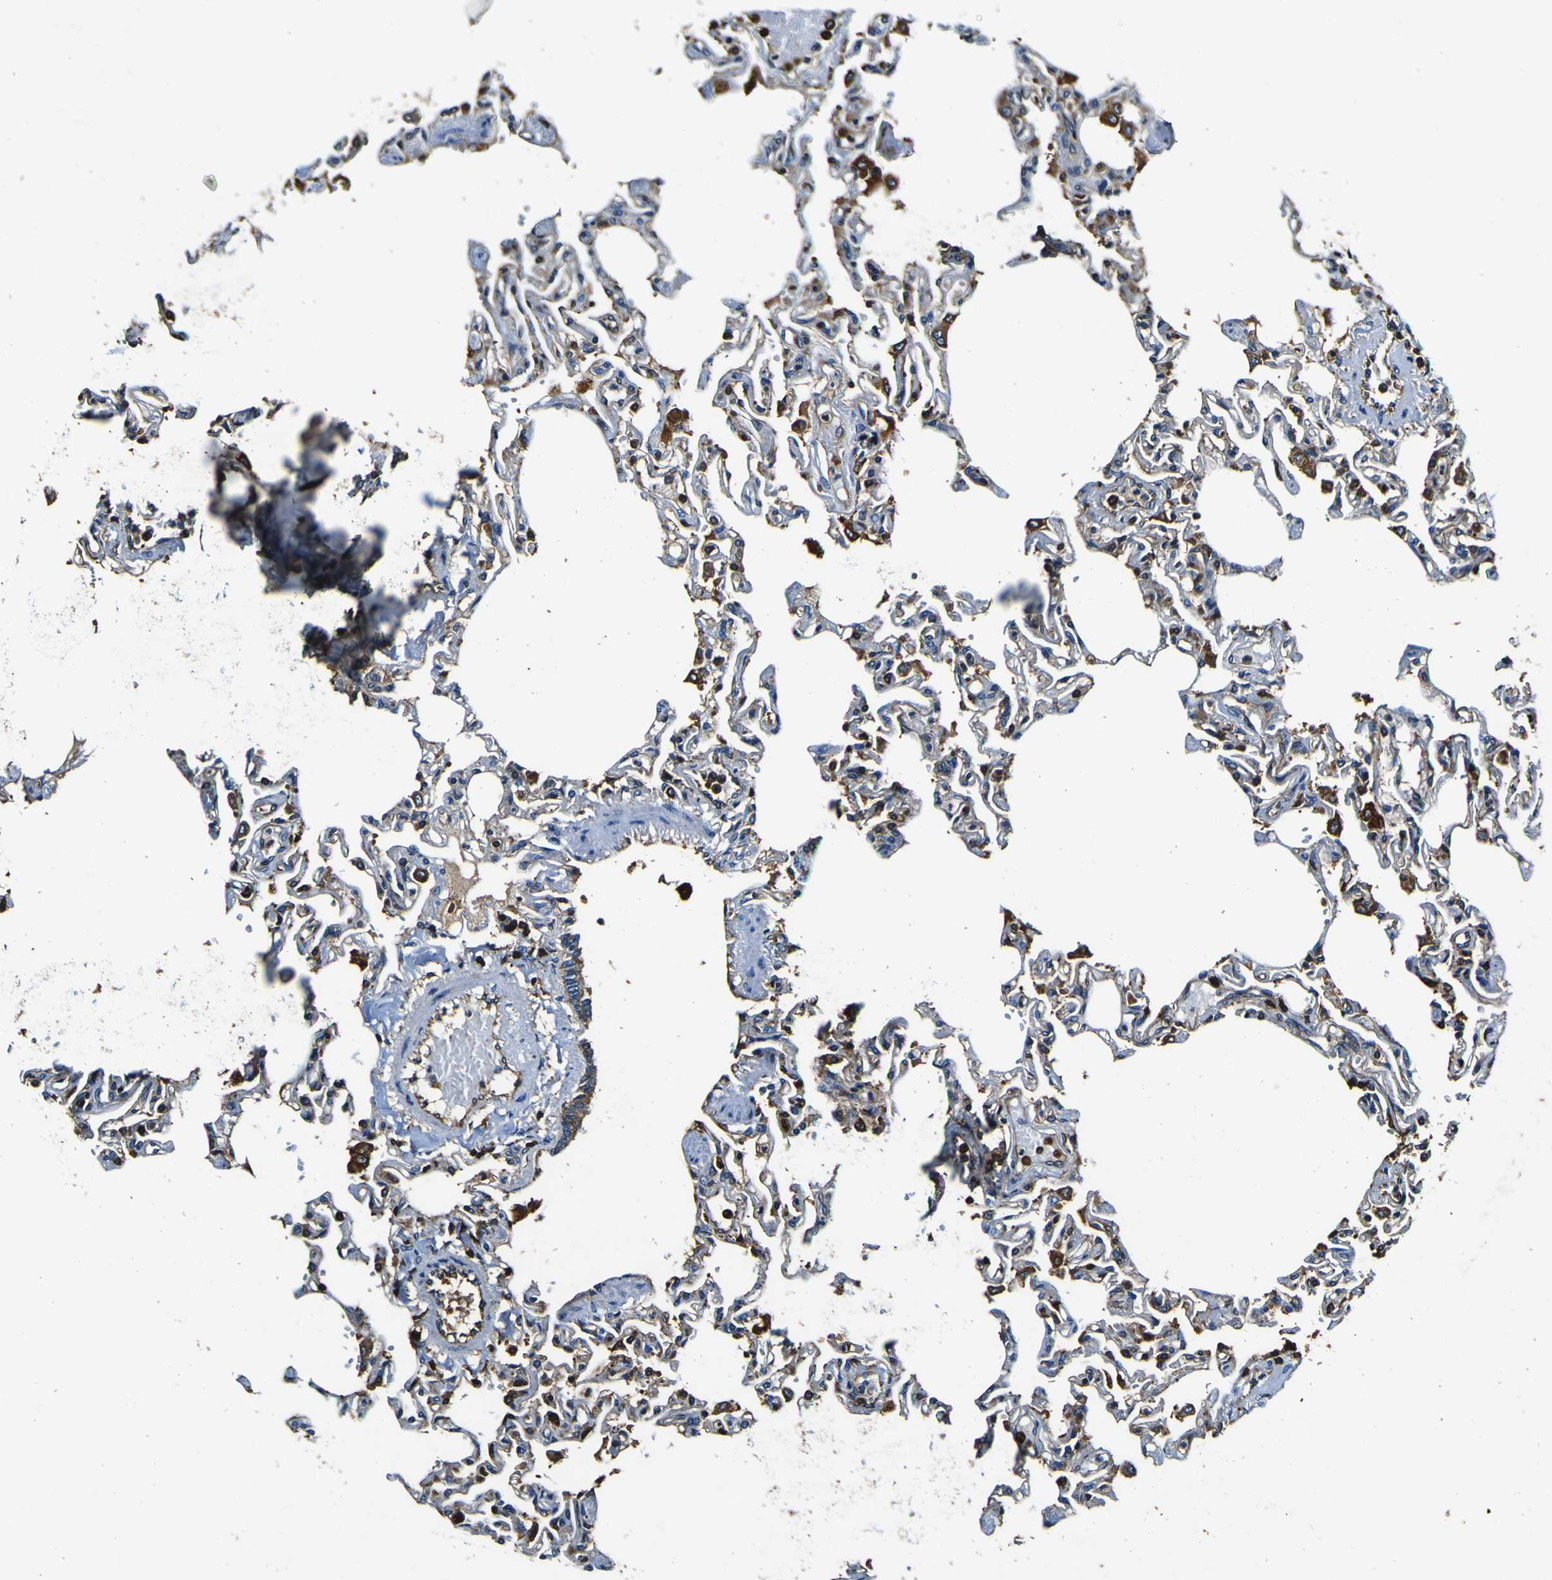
{"staining": {"intensity": "strong", "quantity": "25%-75%", "location": "cytoplasmic/membranous"}, "tissue": "lung", "cell_type": "Alveolar cells", "image_type": "normal", "snomed": [{"axis": "morphology", "description": "Normal tissue, NOS"}, {"axis": "topography", "description": "Lung"}], "caption": "DAB (3,3'-diaminobenzidine) immunohistochemical staining of normal lung shows strong cytoplasmic/membranous protein positivity in about 25%-75% of alveolar cells. Nuclei are stained in blue.", "gene": "RHOT2", "patient": {"sex": "male", "age": 21}}